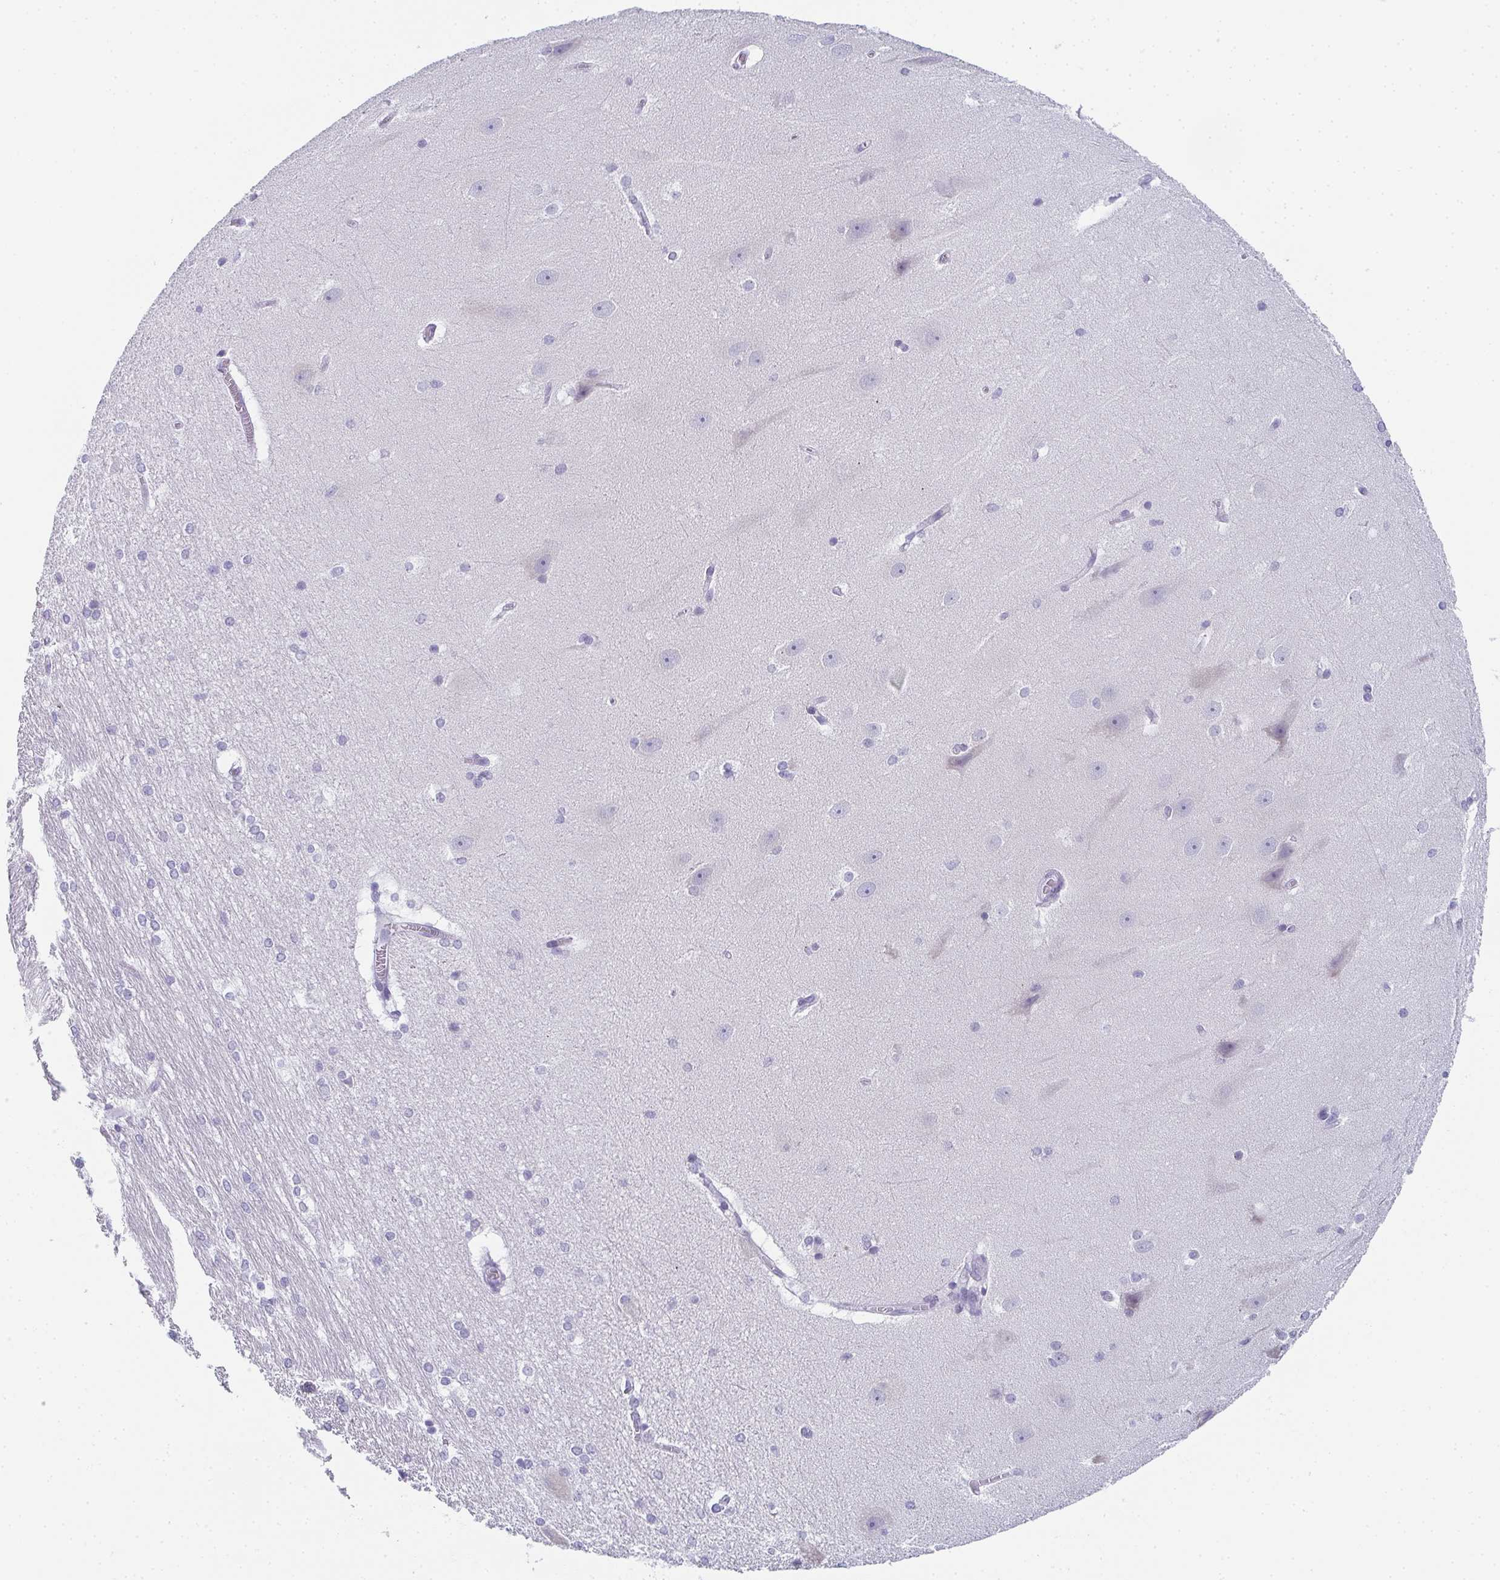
{"staining": {"intensity": "negative", "quantity": "none", "location": "none"}, "tissue": "hippocampus", "cell_type": "Glial cells", "image_type": "normal", "snomed": [{"axis": "morphology", "description": "Normal tissue, NOS"}, {"axis": "topography", "description": "Cerebral cortex"}, {"axis": "topography", "description": "Hippocampus"}], "caption": "Glial cells show no significant positivity in benign hippocampus. (DAB IHC with hematoxylin counter stain).", "gene": "PYCR3", "patient": {"sex": "female", "age": 19}}